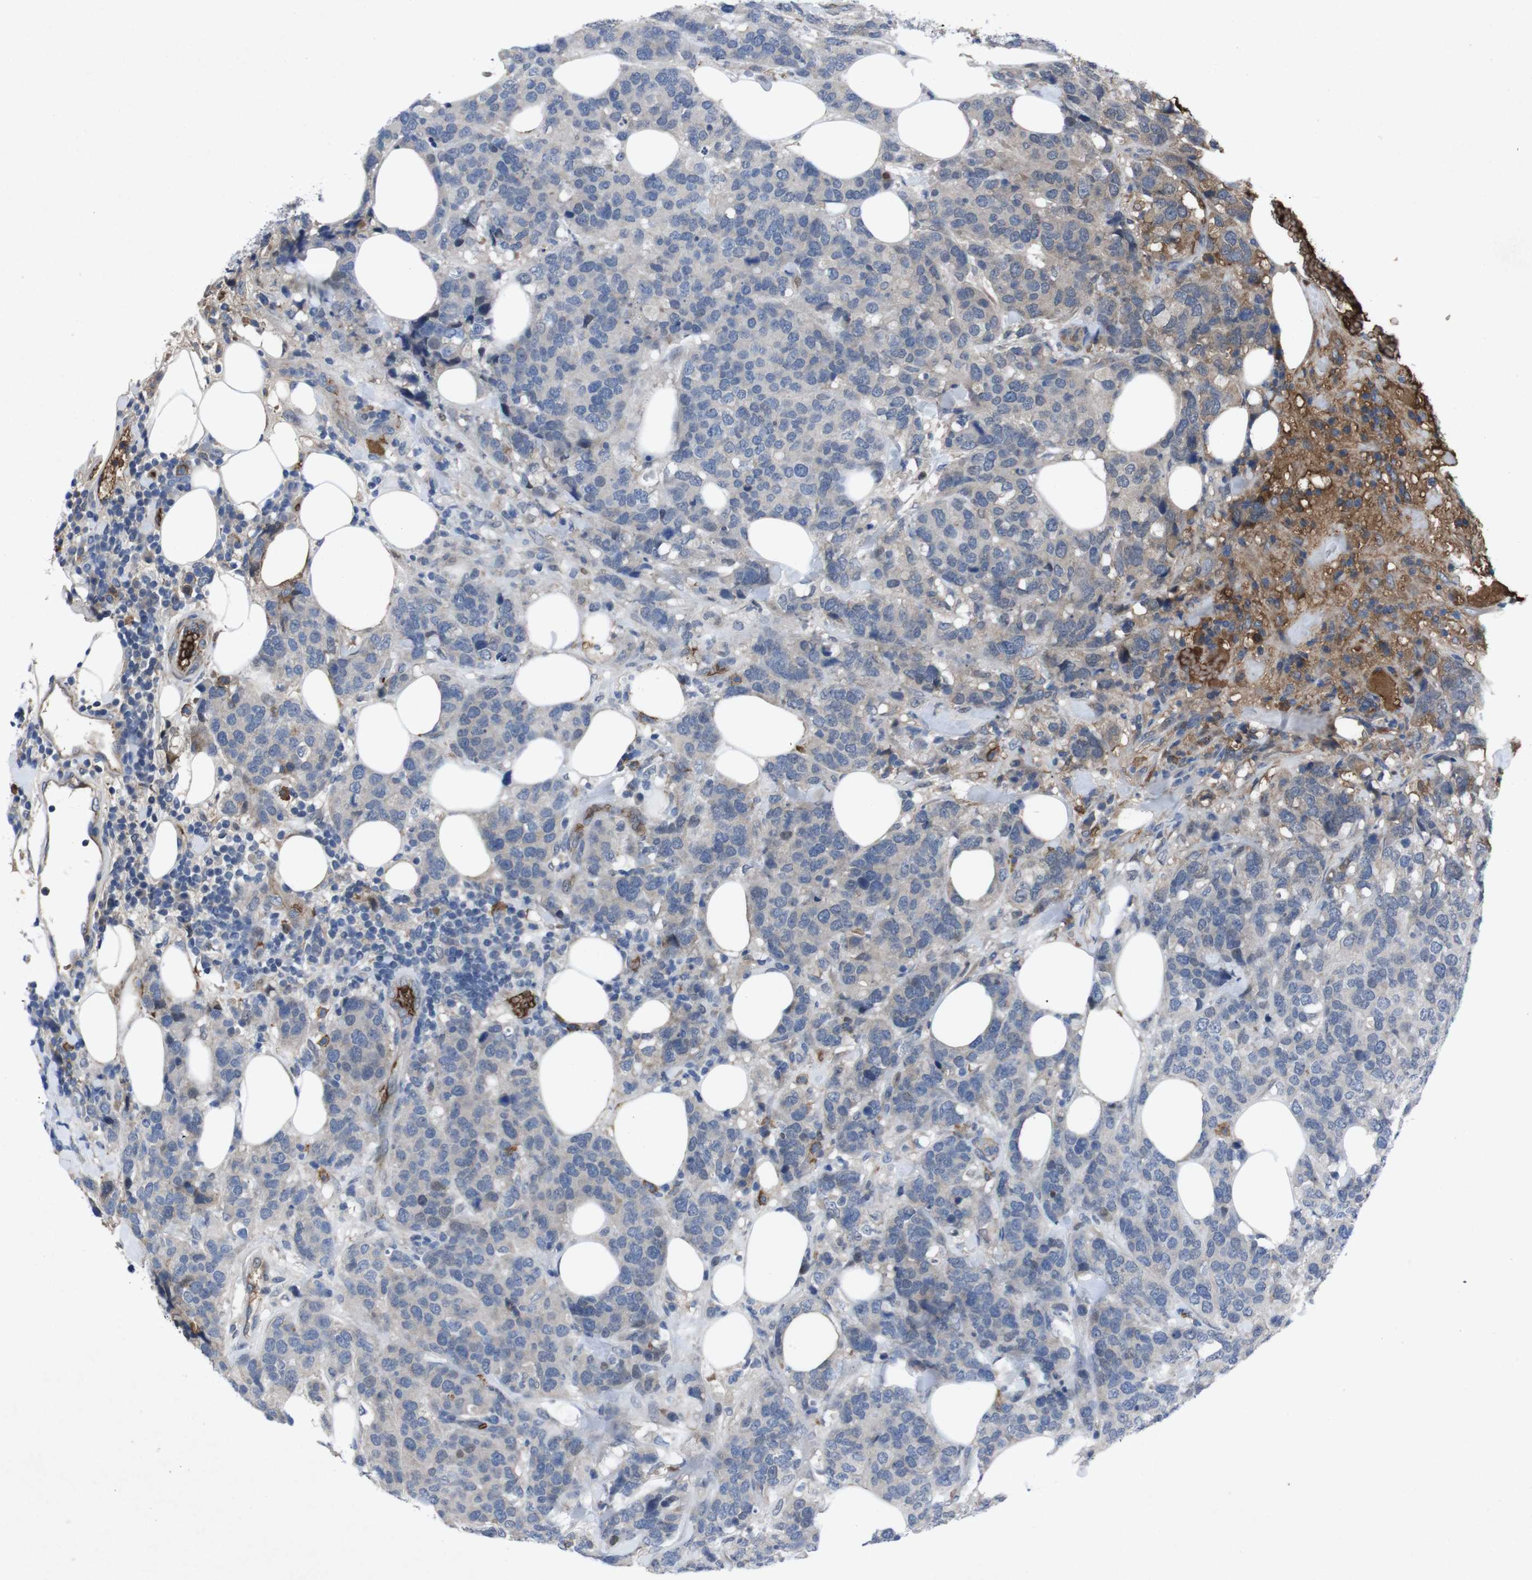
{"staining": {"intensity": "negative", "quantity": "none", "location": "none"}, "tissue": "breast cancer", "cell_type": "Tumor cells", "image_type": "cancer", "snomed": [{"axis": "morphology", "description": "Lobular carcinoma"}, {"axis": "topography", "description": "Breast"}], "caption": "Photomicrograph shows no significant protein expression in tumor cells of lobular carcinoma (breast).", "gene": "SPTB", "patient": {"sex": "female", "age": 59}}